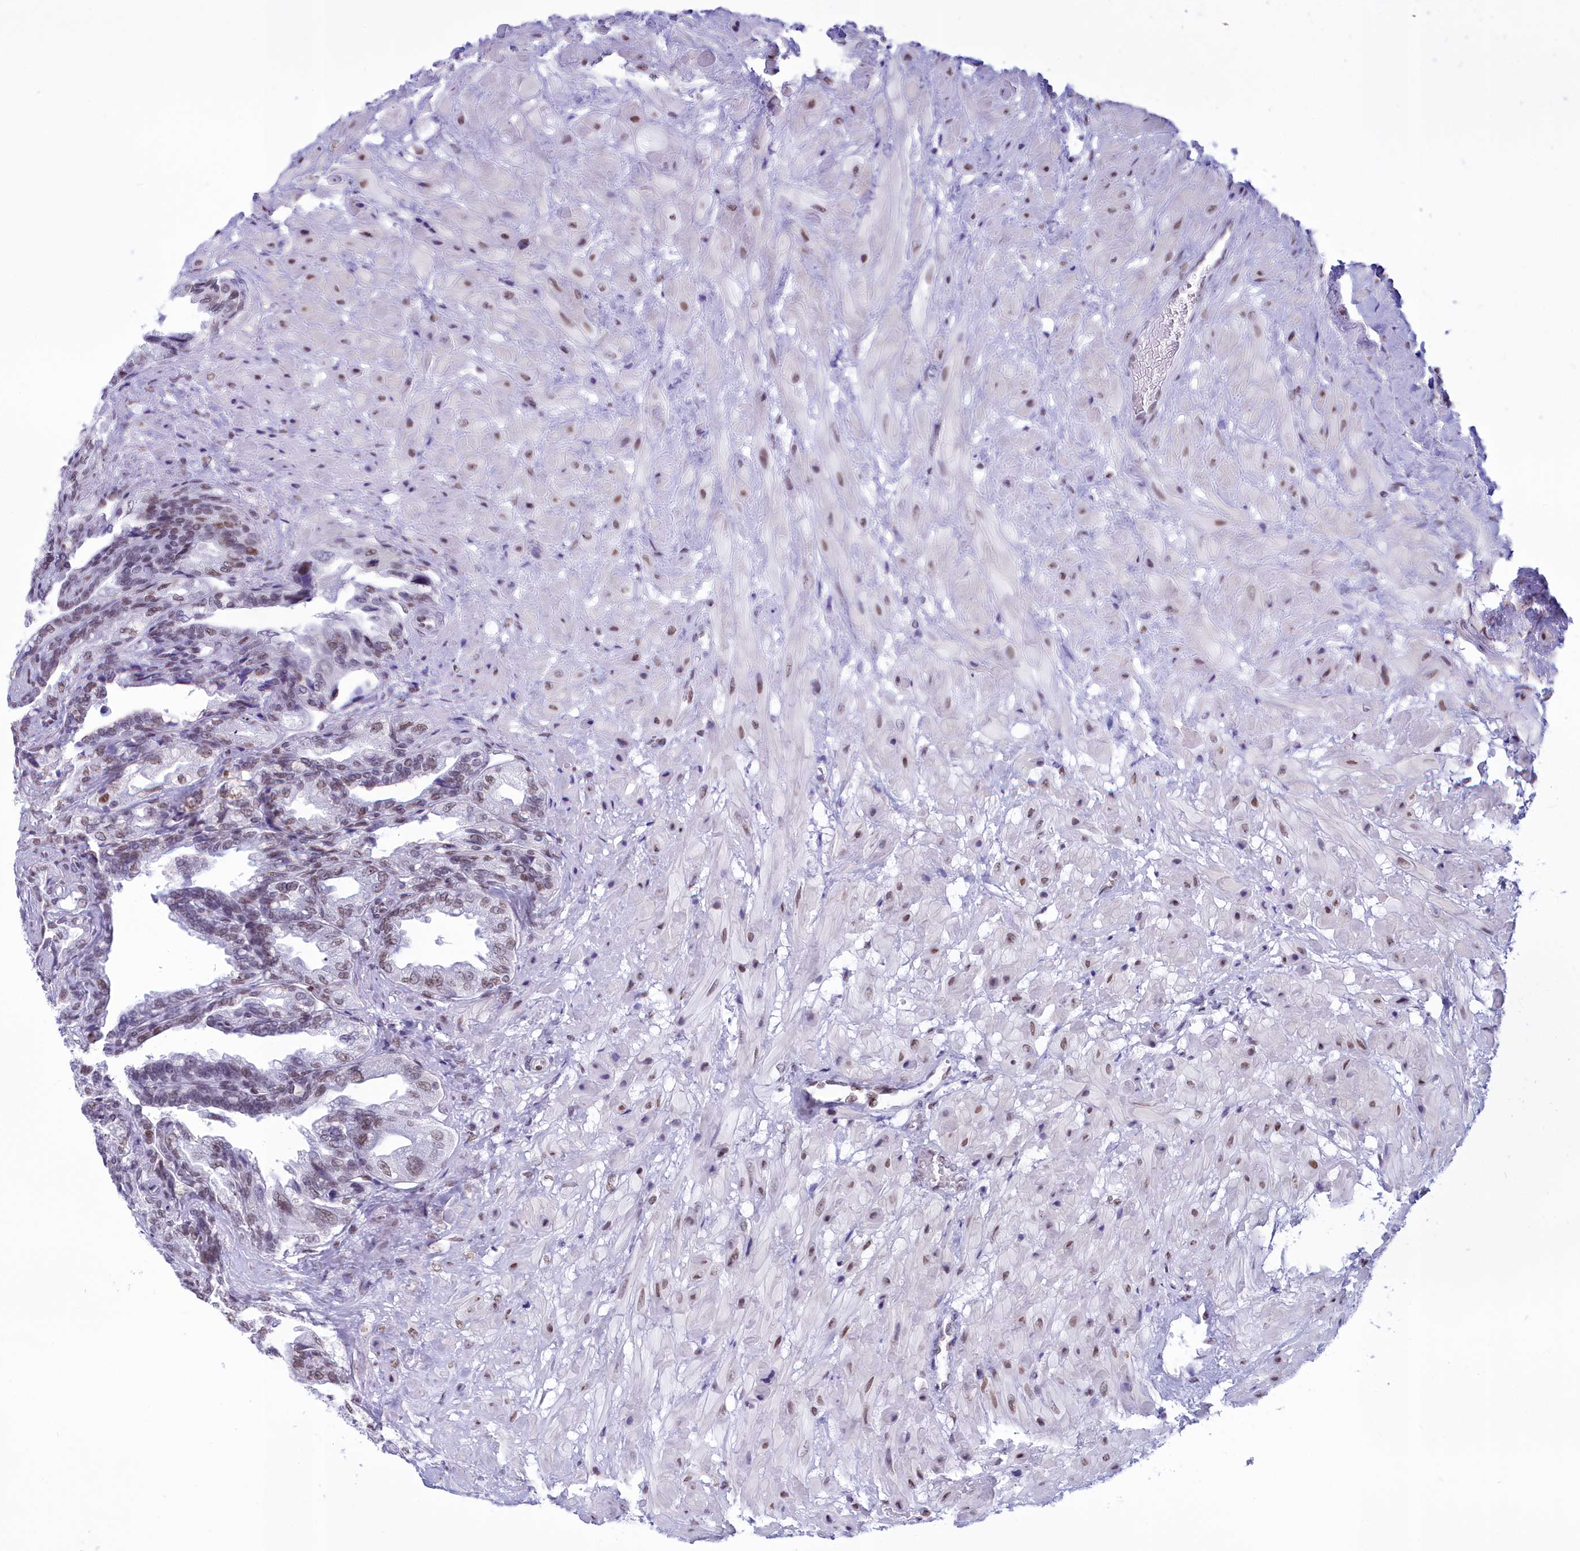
{"staining": {"intensity": "moderate", "quantity": "25%-75%", "location": "nuclear"}, "tissue": "seminal vesicle", "cell_type": "Glandular cells", "image_type": "normal", "snomed": [{"axis": "morphology", "description": "Normal tissue, NOS"}, {"axis": "topography", "description": "Seminal veicle"}, {"axis": "topography", "description": "Peripheral nerve tissue"}], "caption": "A brown stain shows moderate nuclear positivity of a protein in glandular cells of normal seminal vesicle.", "gene": "CDC26", "patient": {"sex": "male", "age": 60}}